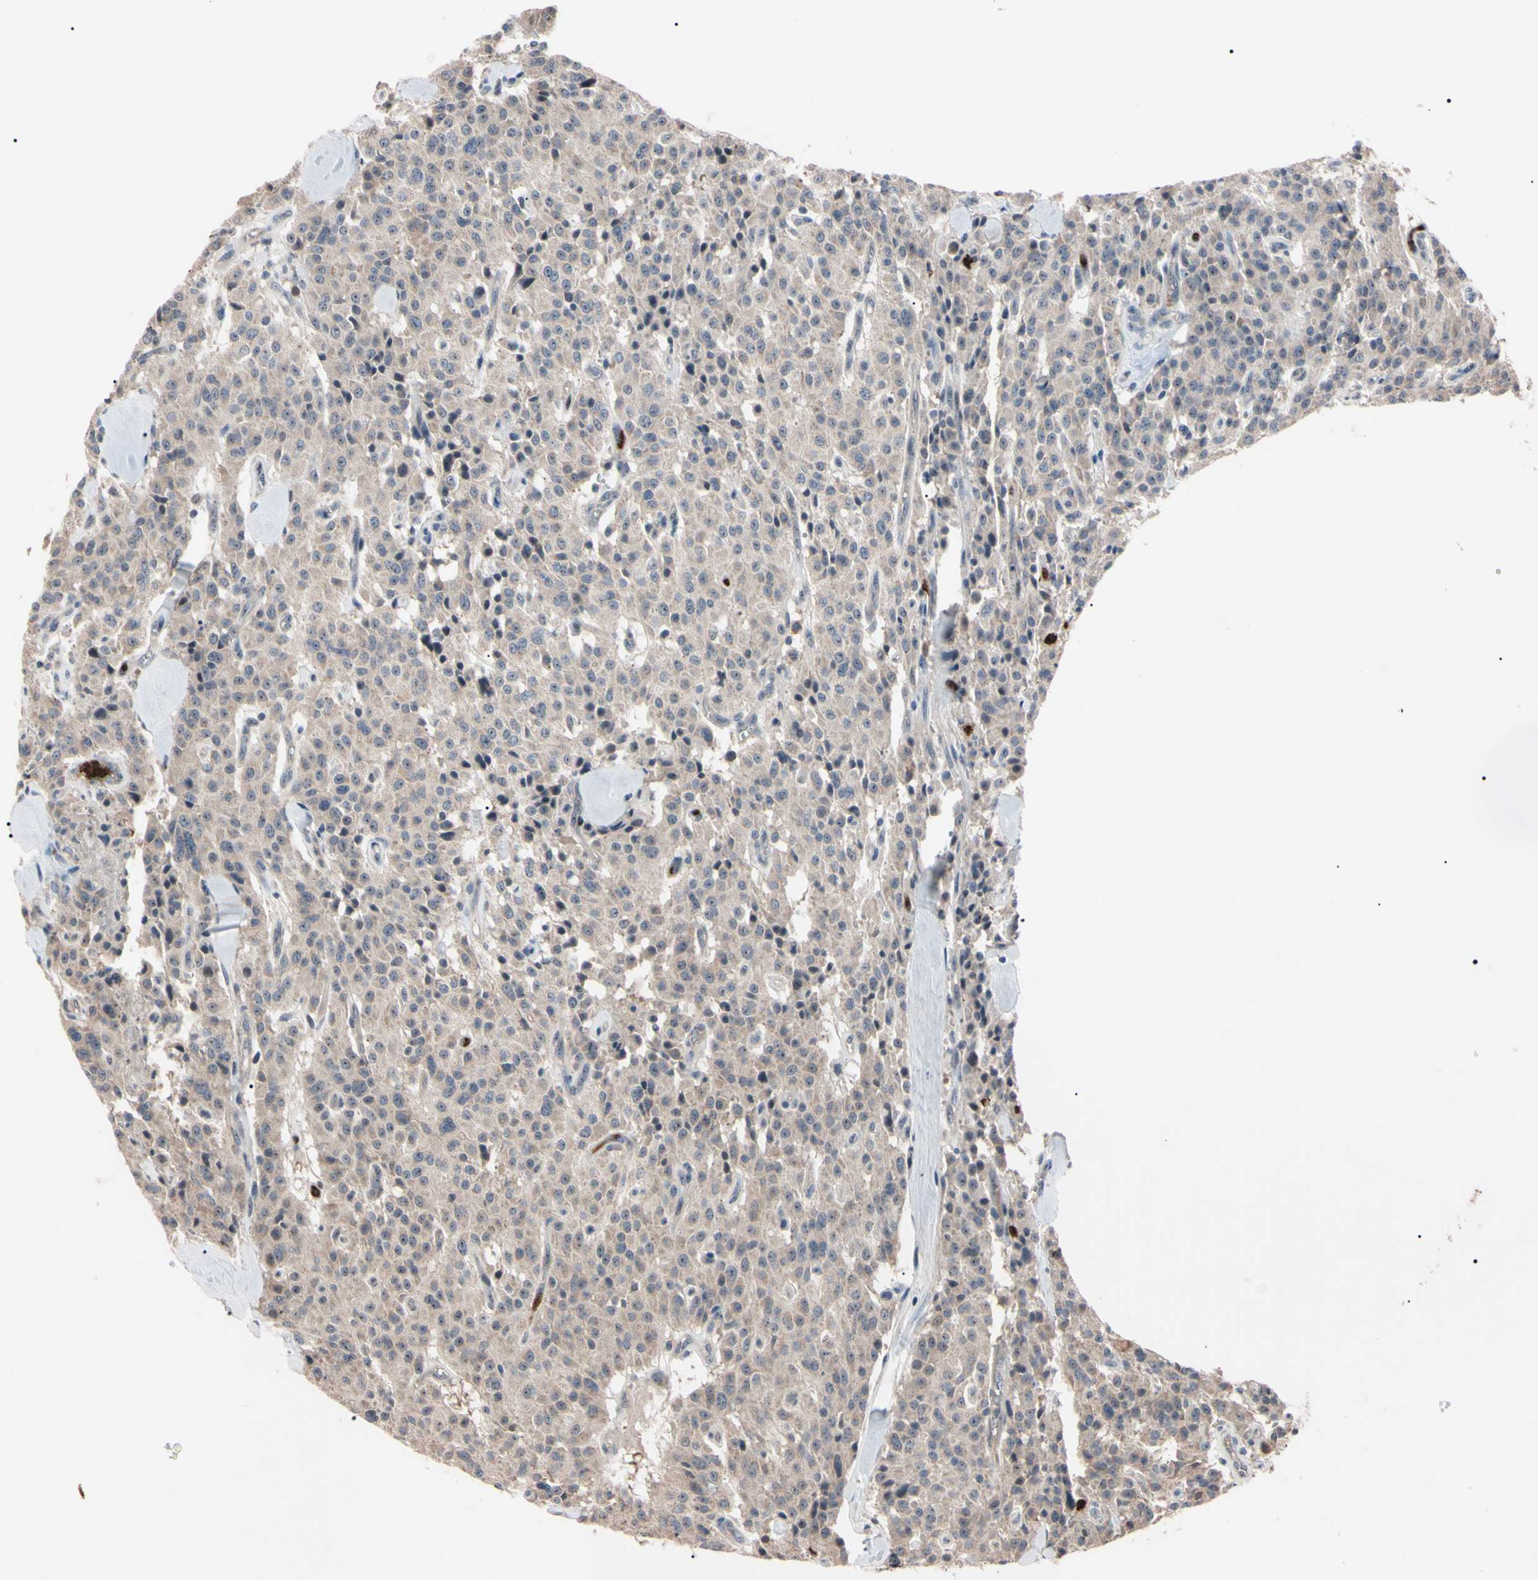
{"staining": {"intensity": "weak", "quantity": ">75%", "location": "cytoplasmic/membranous"}, "tissue": "carcinoid", "cell_type": "Tumor cells", "image_type": "cancer", "snomed": [{"axis": "morphology", "description": "Carcinoid, malignant, NOS"}, {"axis": "topography", "description": "Lung"}], "caption": "Weak cytoplasmic/membranous expression for a protein is identified in approximately >75% of tumor cells of carcinoid using IHC.", "gene": "TRAF5", "patient": {"sex": "male", "age": 30}}